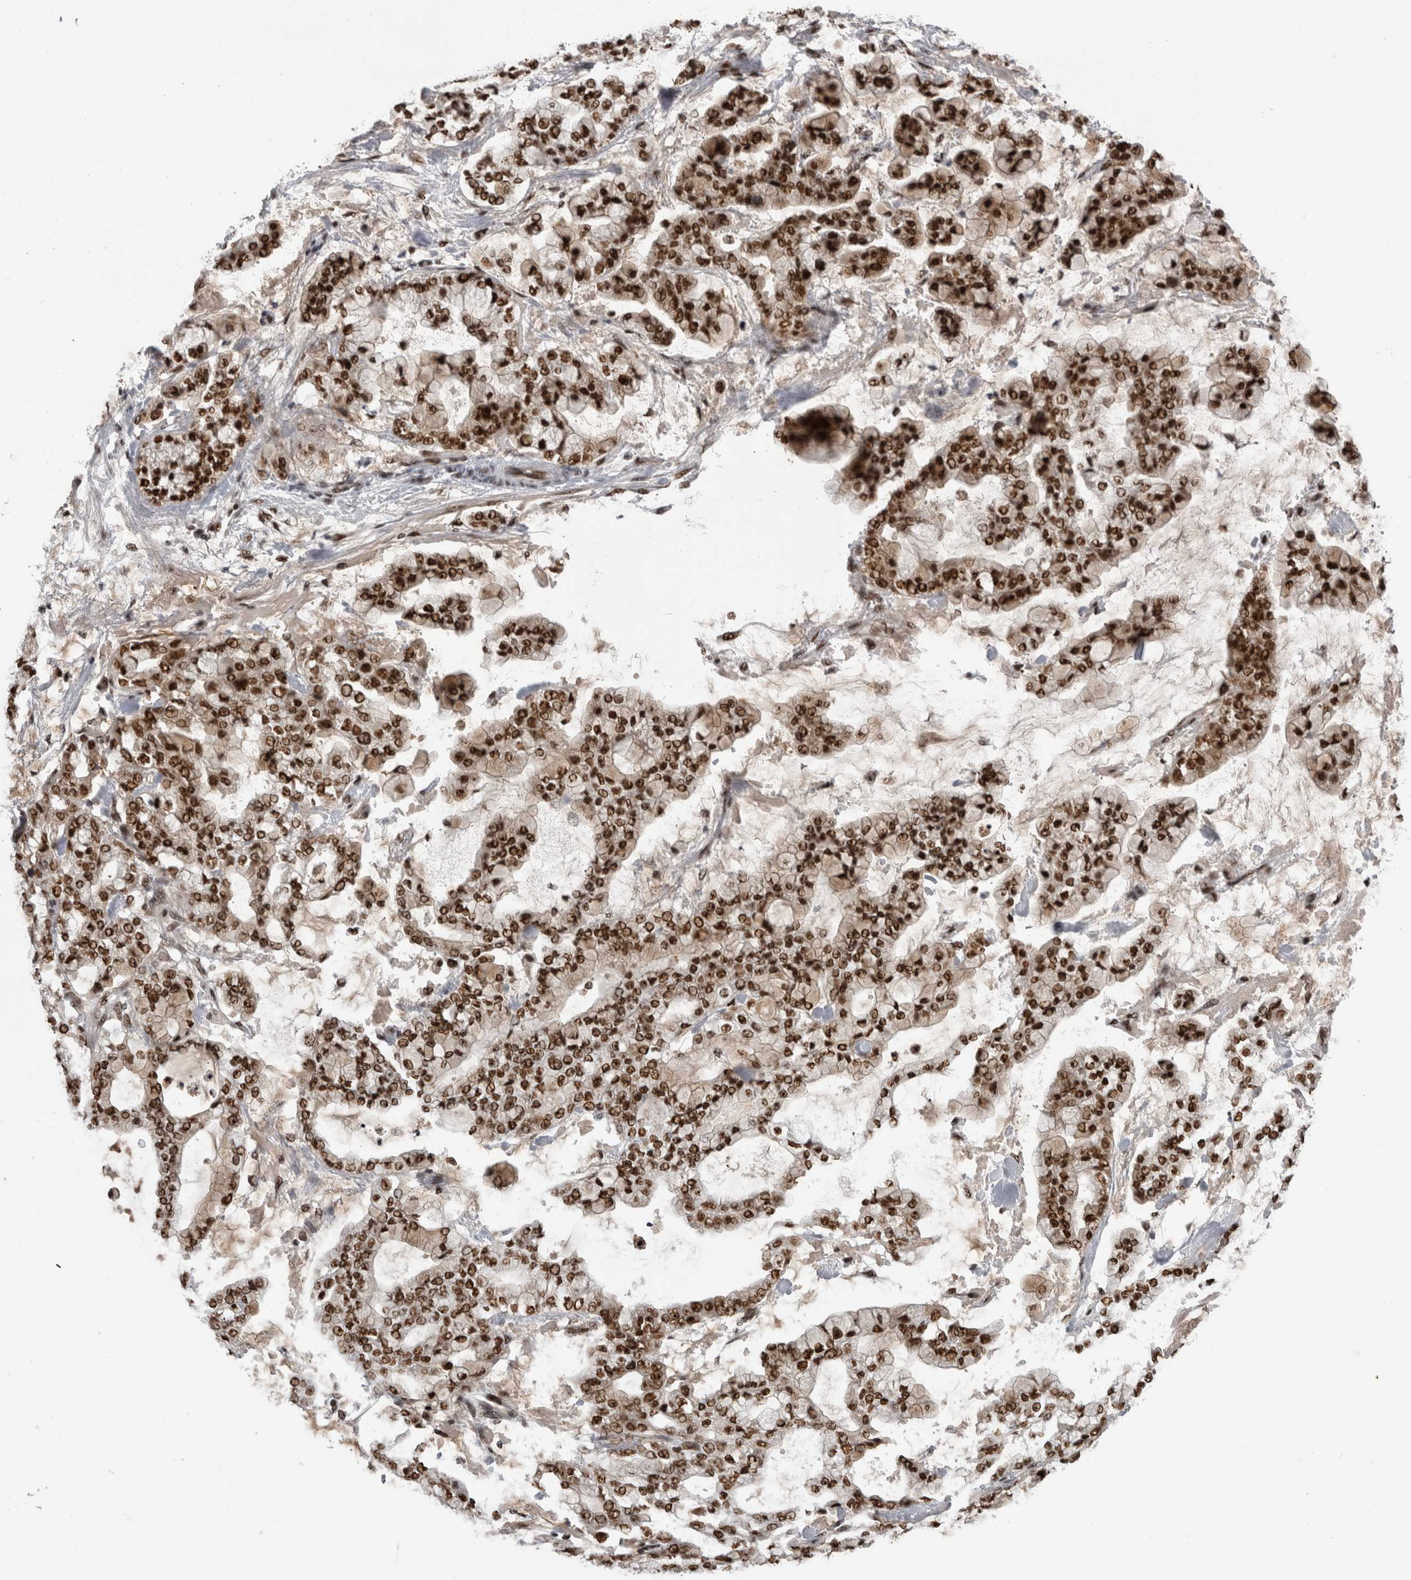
{"staining": {"intensity": "strong", "quantity": ">75%", "location": "nuclear"}, "tissue": "stomach cancer", "cell_type": "Tumor cells", "image_type": "cancer", "snomed": [{"axis": "morphology", "description": "Normal tissue, NOS"}, {"axis": "morphology", "description": "Adenocarcinoma, NOS"}, {"axis": "topography", "description": "Stomach, upper"}, {"axis": "topography", "description": "Stomach"}], "caption": "DAB (3,3'-diaminobenzidine) immunohistochemical staining of stomach cancer displays strong nuclear protein staining in about >75% of tumor cells. Using DAB (3,3'-diaminobenzidine) (brown) and hematoxylin (blue) stains, captured at high magnification using brightfield microscopy.", "gene": "ZSCAN2", "patient": {"sex": "male", "age": 76}}